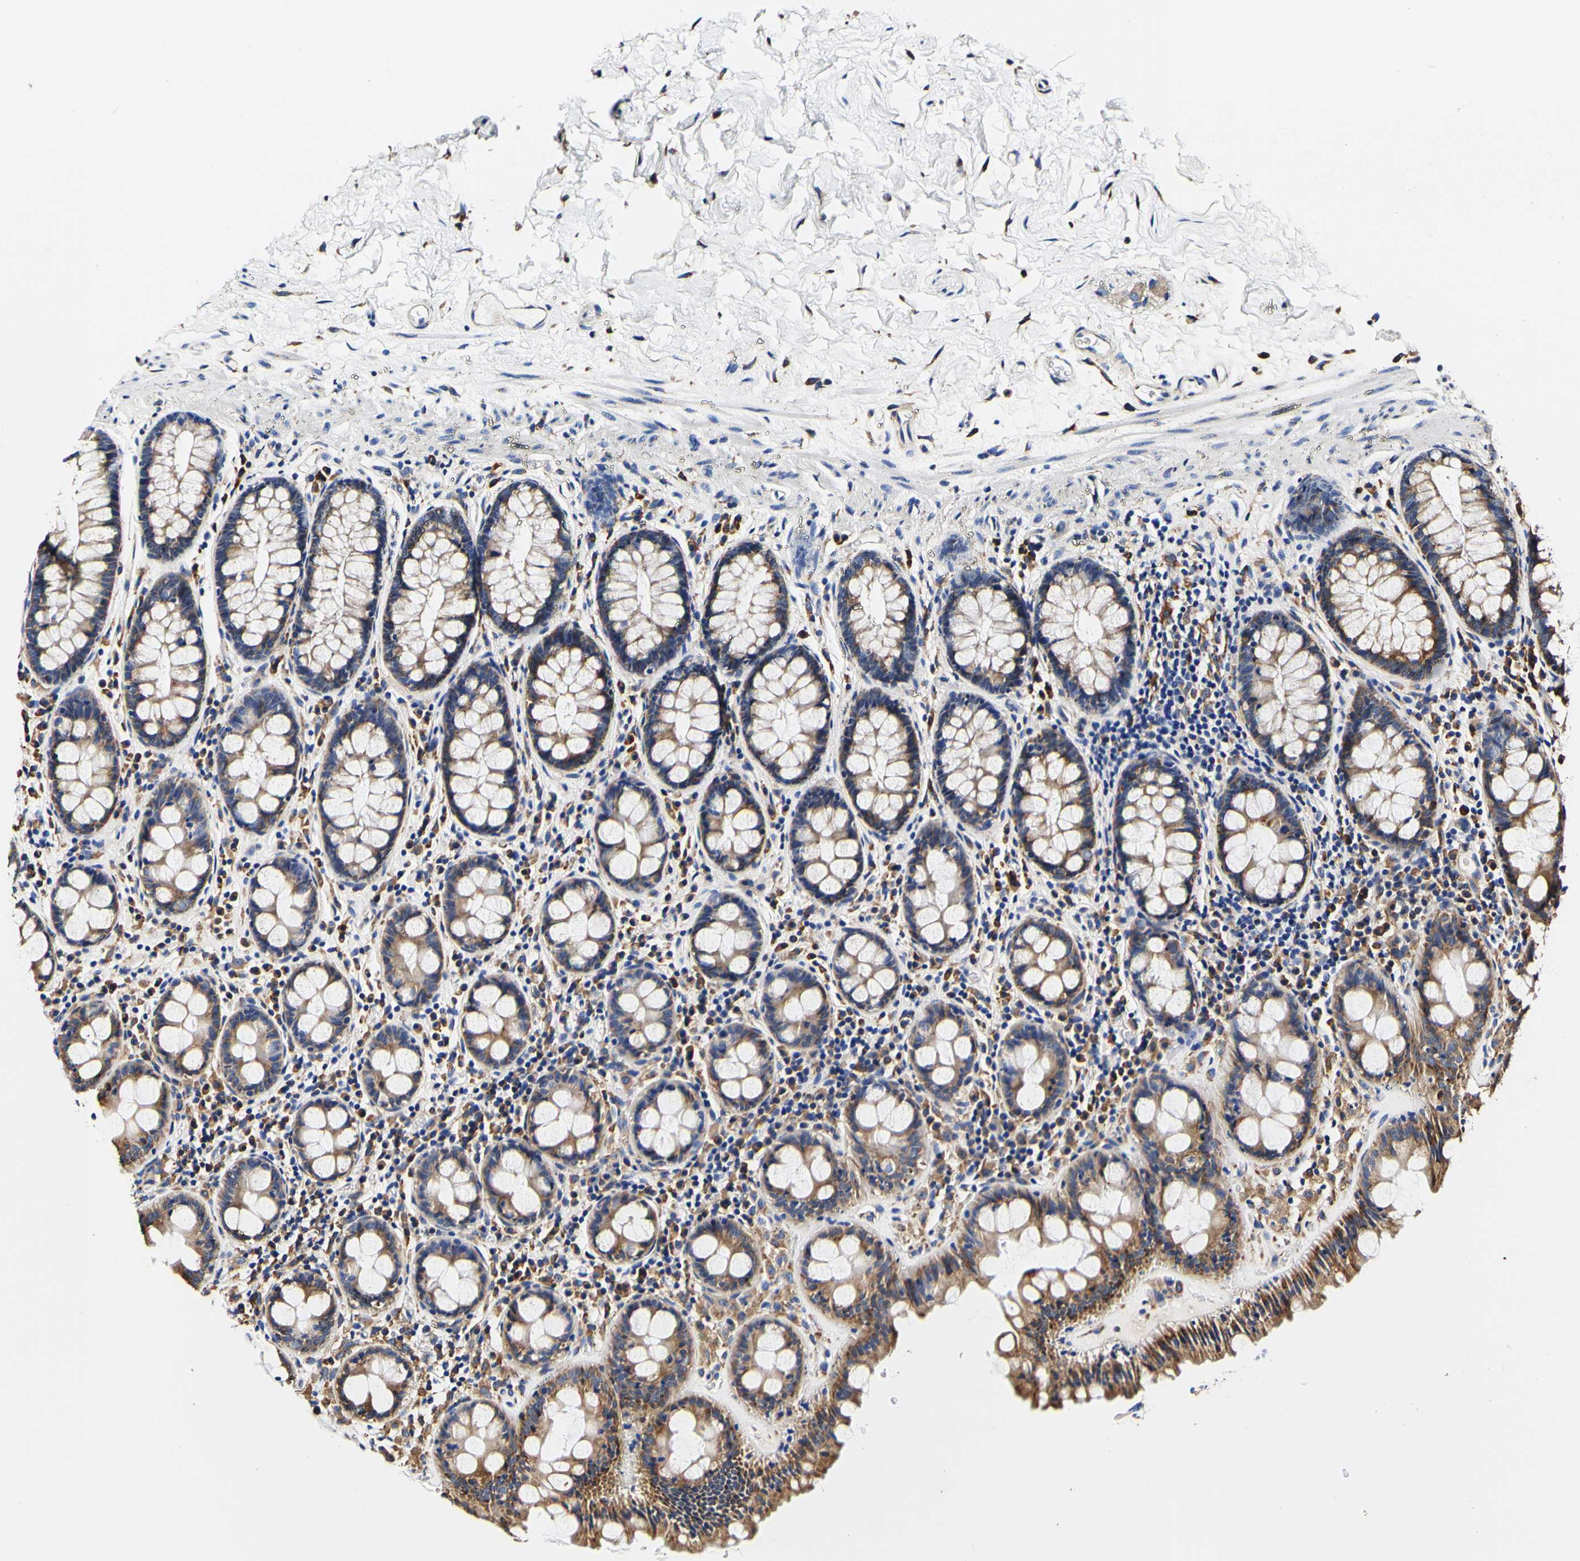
{"staining": {"intensity": "moderate", "quantity": ">75%", "location": "cytoplasmic/membranous"}, "tissue": "colon", "cell_type": "Endothelial cells", "image_type": "normal", "snomed": [{"axis": "morphology", "description": "Normal tissue, NOS"}, {"axis": "topography", "description": "Colon"}], "caption": "An immunohistochemistry (IHC) histopathology image of benign tissue is shown. Protein staining in brown shows moderate cytoplasmic/membranous positivity in colon within endothelial cells.", "gene": "P4HB", "patient": {"sex": "female", "age": 80}}